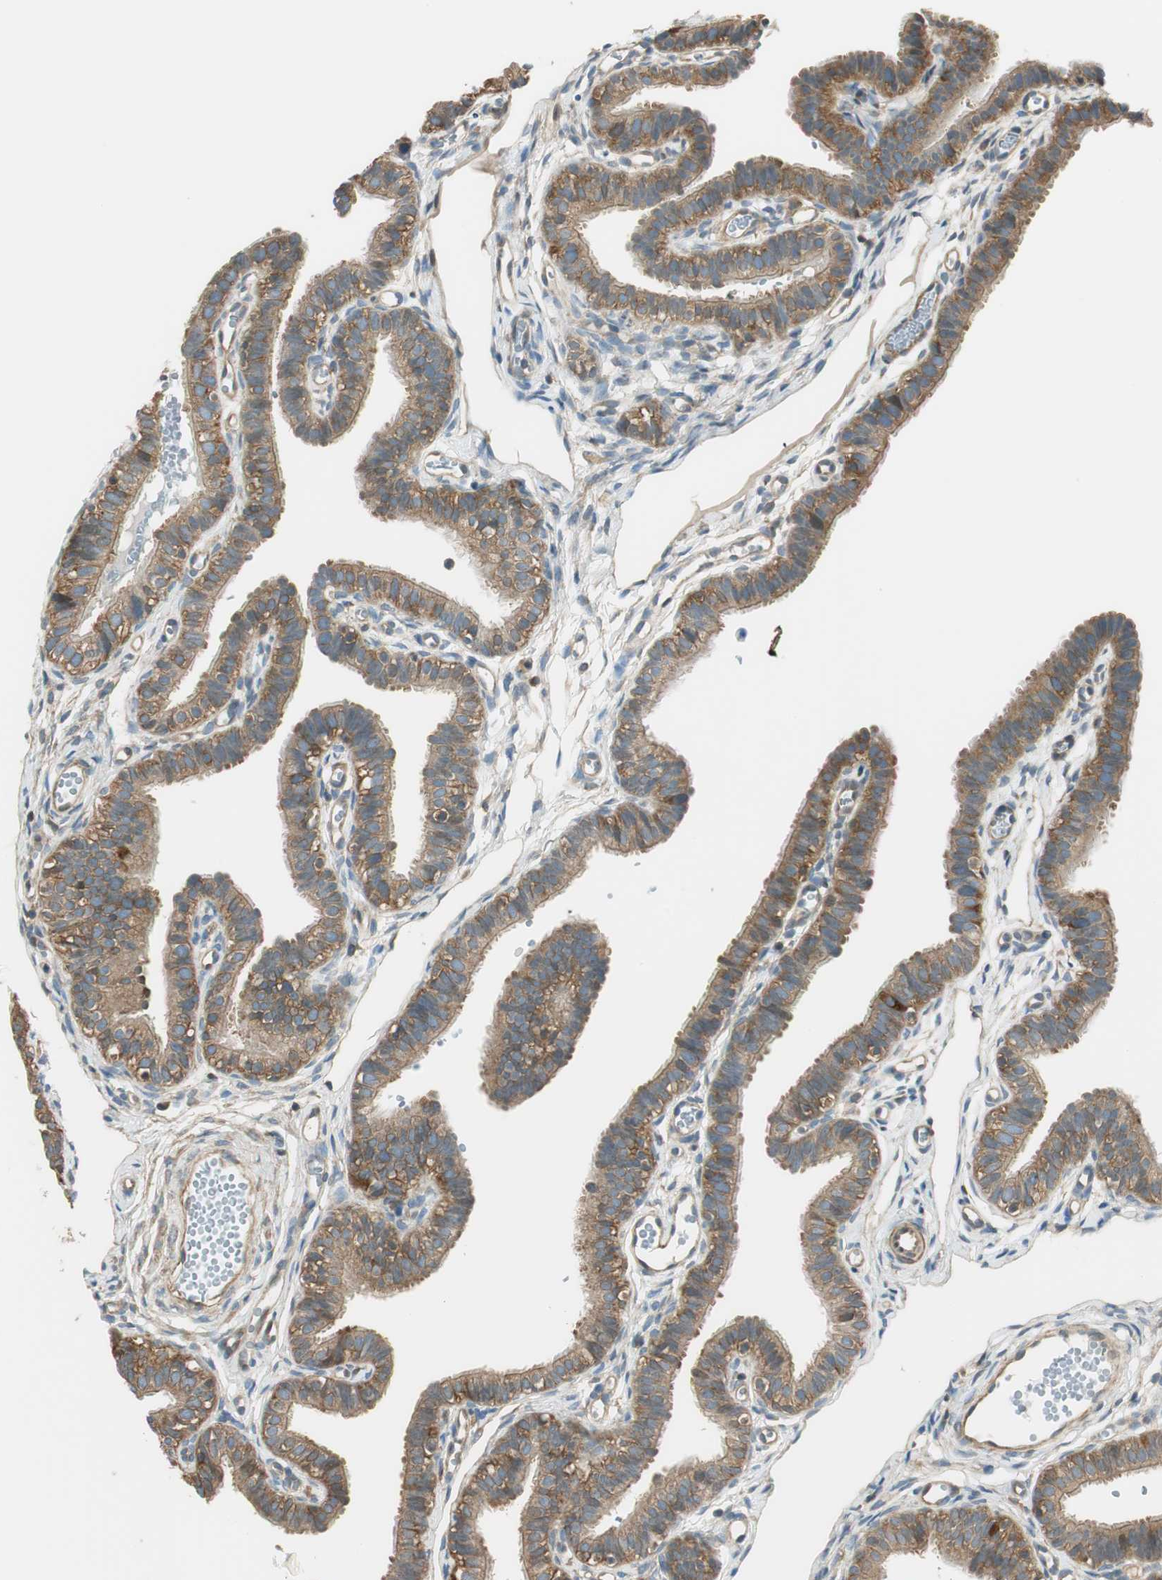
{"staining": {"intensity": "moderate", "quantity": ">75%", "location": "cytoplasmic/membranous"}, "tissue": "fallopian tube", "cell_type": "Glandular cells", "image_type": "normal", "snomed": [{"axis": "morphology", "description": "Normal tissue, NOS"}, {"axis": "topography", "description": "Fallopian tube"}, {"axis": "topography", "description": "Placenta"}], "caption": "DAB (3,3'-diaminobenzidine) immunohistochemical staining of unremarkable human fallopian tube reveals moderate cytoplasmic/membranous protein positivity in about >75% of glandular cells.", "gene": "PI4K2B", "patient": {"sex": "female", "age": 34}}